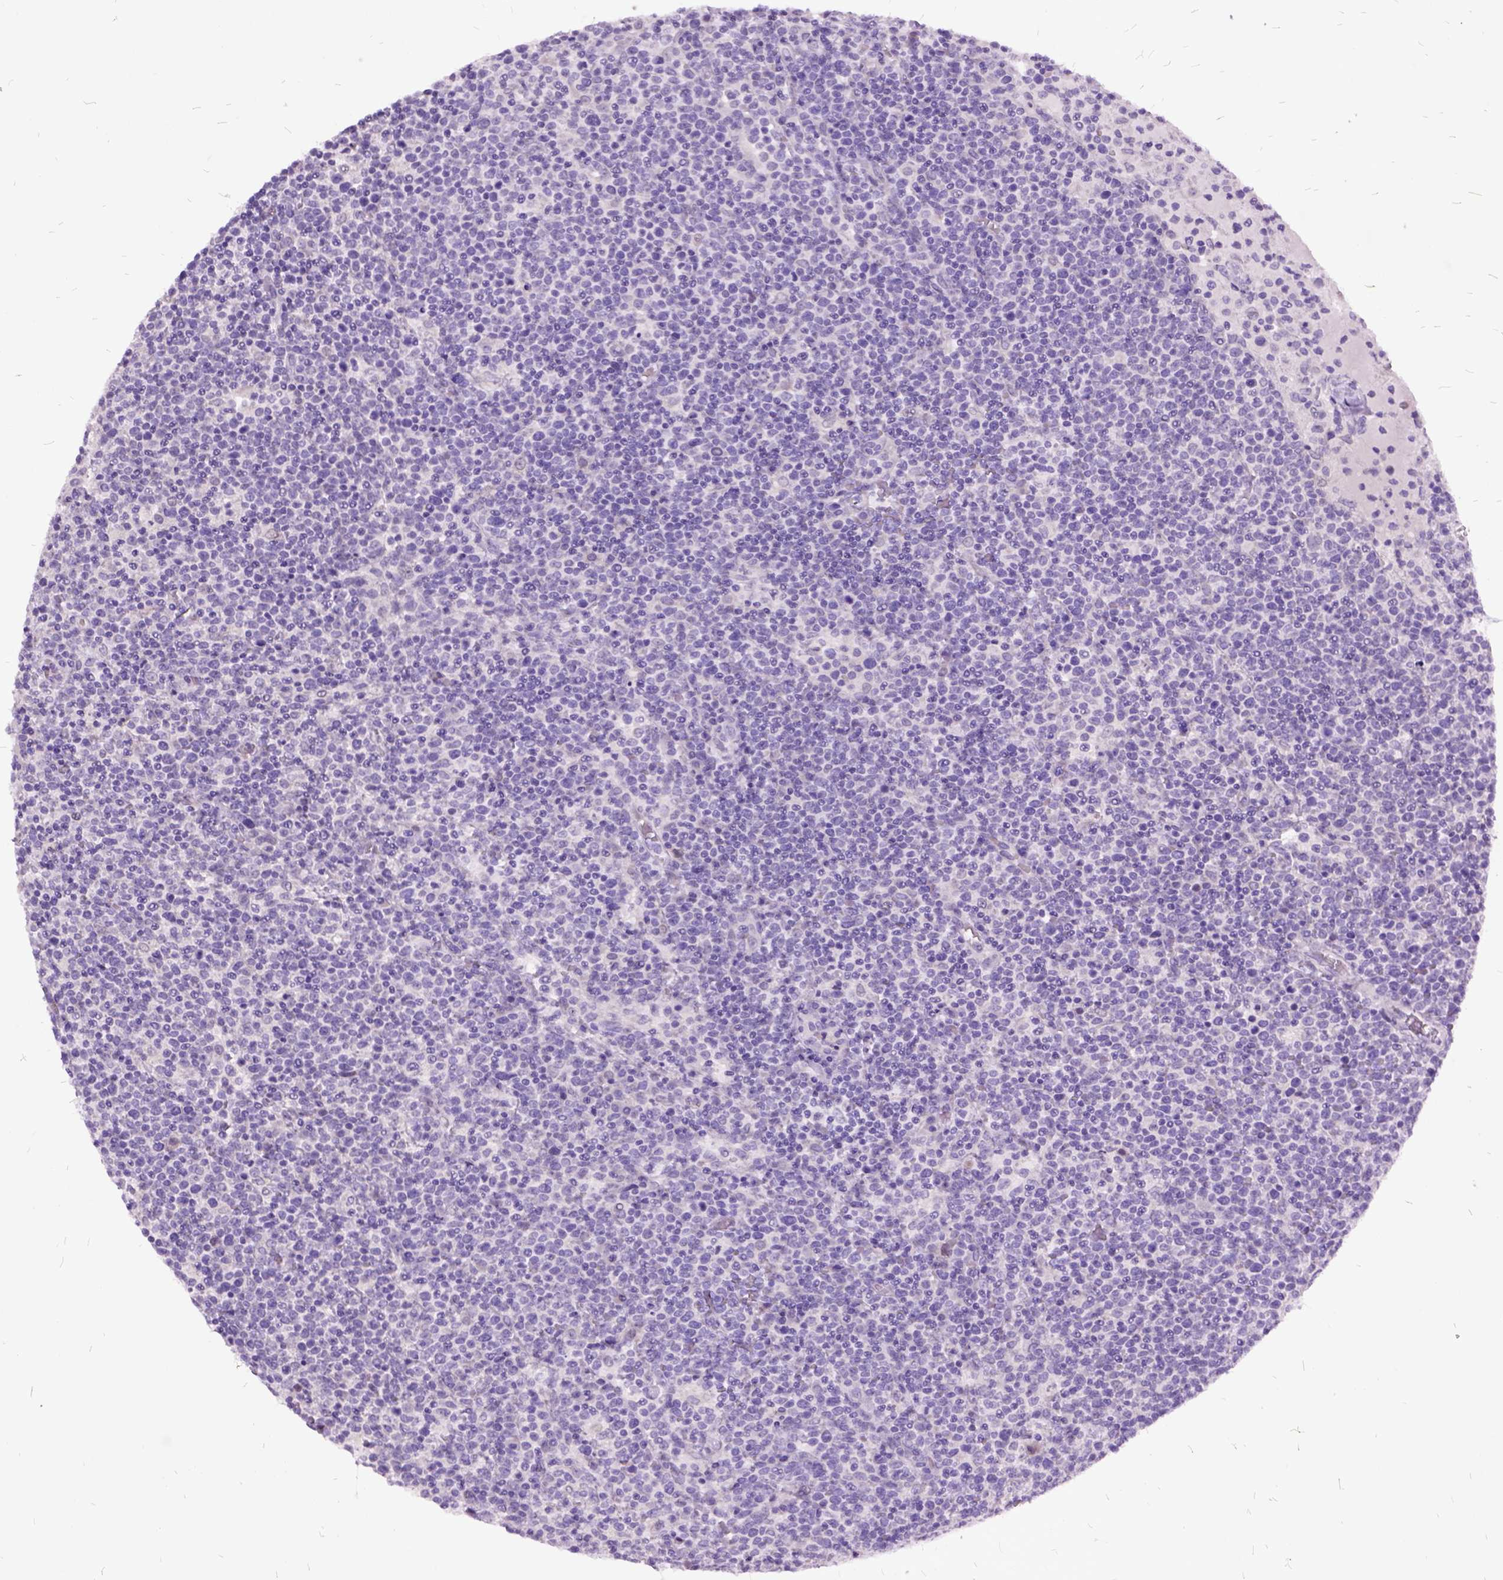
{"staining": {"intensity": "negative", "quantity": "none", "location": "none"}, "tissue": "lymphoma", "cell_type": "Tumor cells", "image_type": "cancer", "snomed": [{"axis": "morphology", "description": "Malignant lymphoma, non-Hodgkin's type, High grade"}, {"axis": "topography", "description": "Lymph node"}], "caption": "DAB (3,3'-diaminobenzidine) immunohistochemical staining of human lymphoma exhibits no significant expression in tumor cells.", "gene": "MME", "patient": {"sex": "male", "age": 61}}